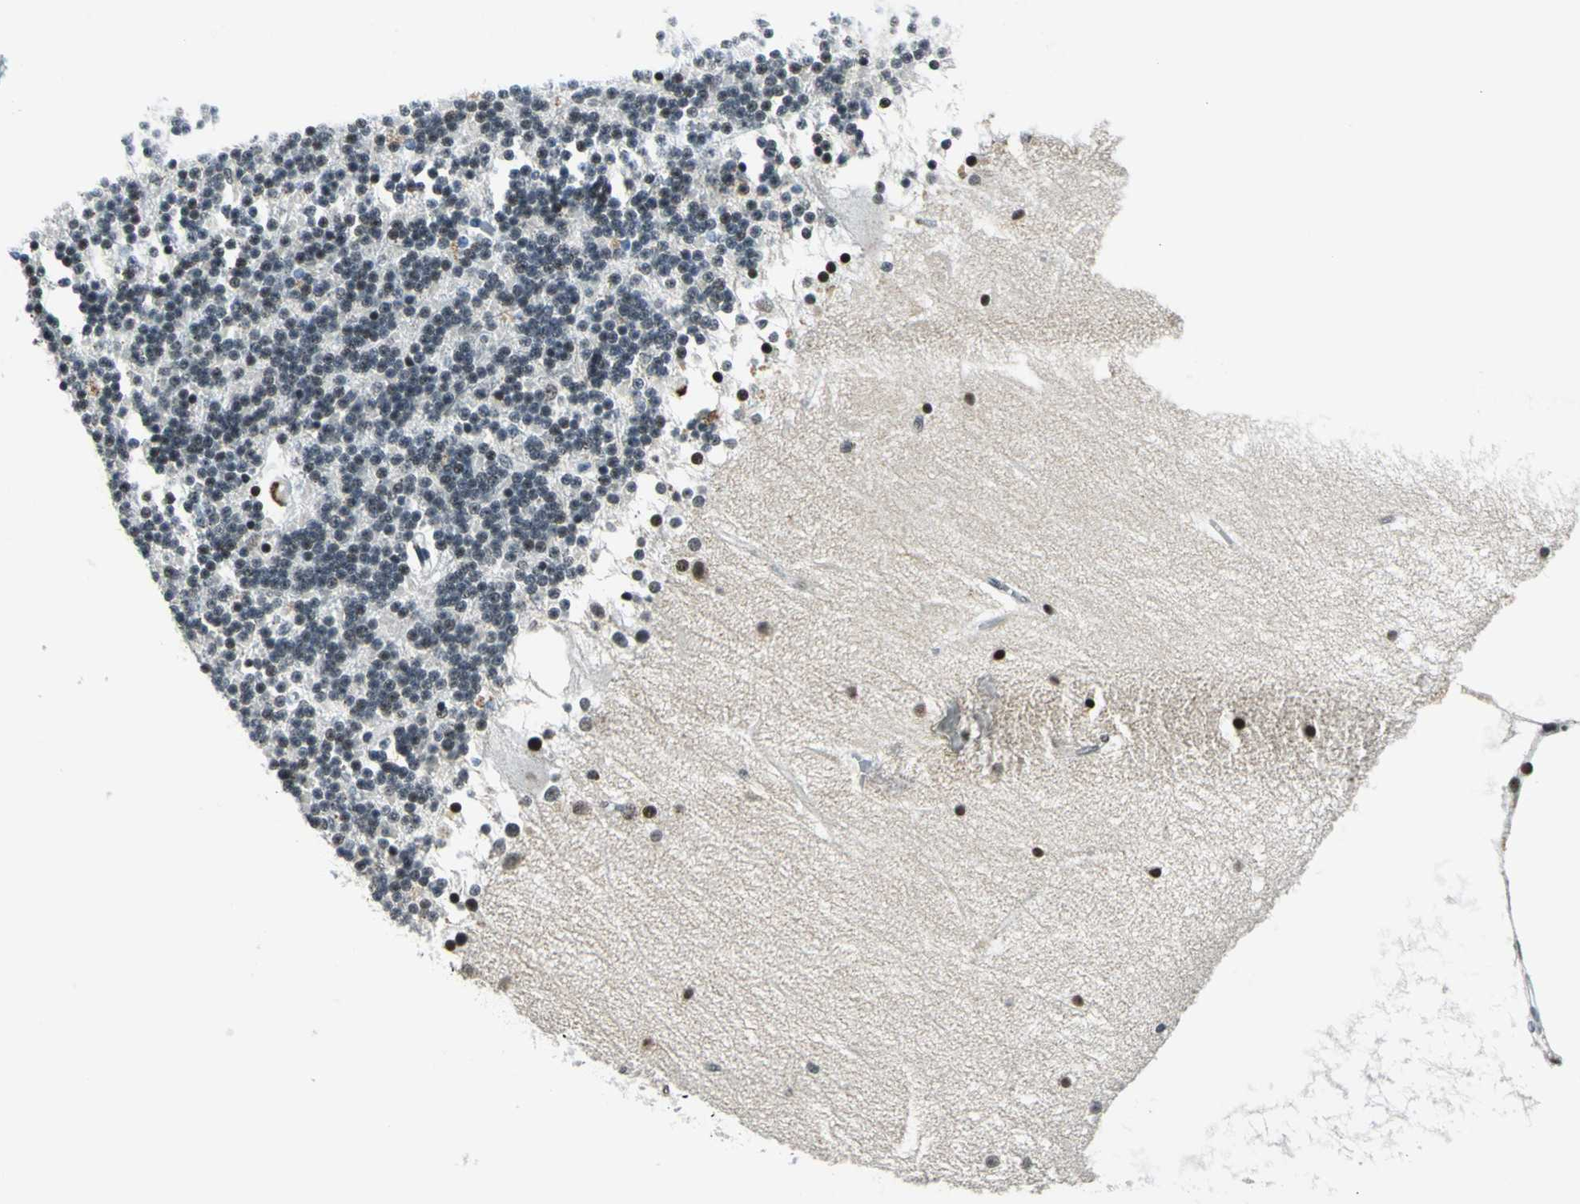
{"staining": {"intensity": "moderate", "quantity": ">75%", "location": "nuclear"}, "tissue": "cerebellum", "cell_type": "Cells in granular layer", "image_type": "normal", "snomed": [{"axis": "morphology", "description": "Normal tissue, NOS"}, {"axis": "topography", "description": "Cerebellum"}], "caption": "Immunohistochemical staining of benign cerebellum exhibits >75% levels of moderate nuclear protein staining in approximately >75% of cells in granular layer. Nuclei are stained in blue.", "gene": "KAT6B", "patient": {"sex": "female", "age": 54}}